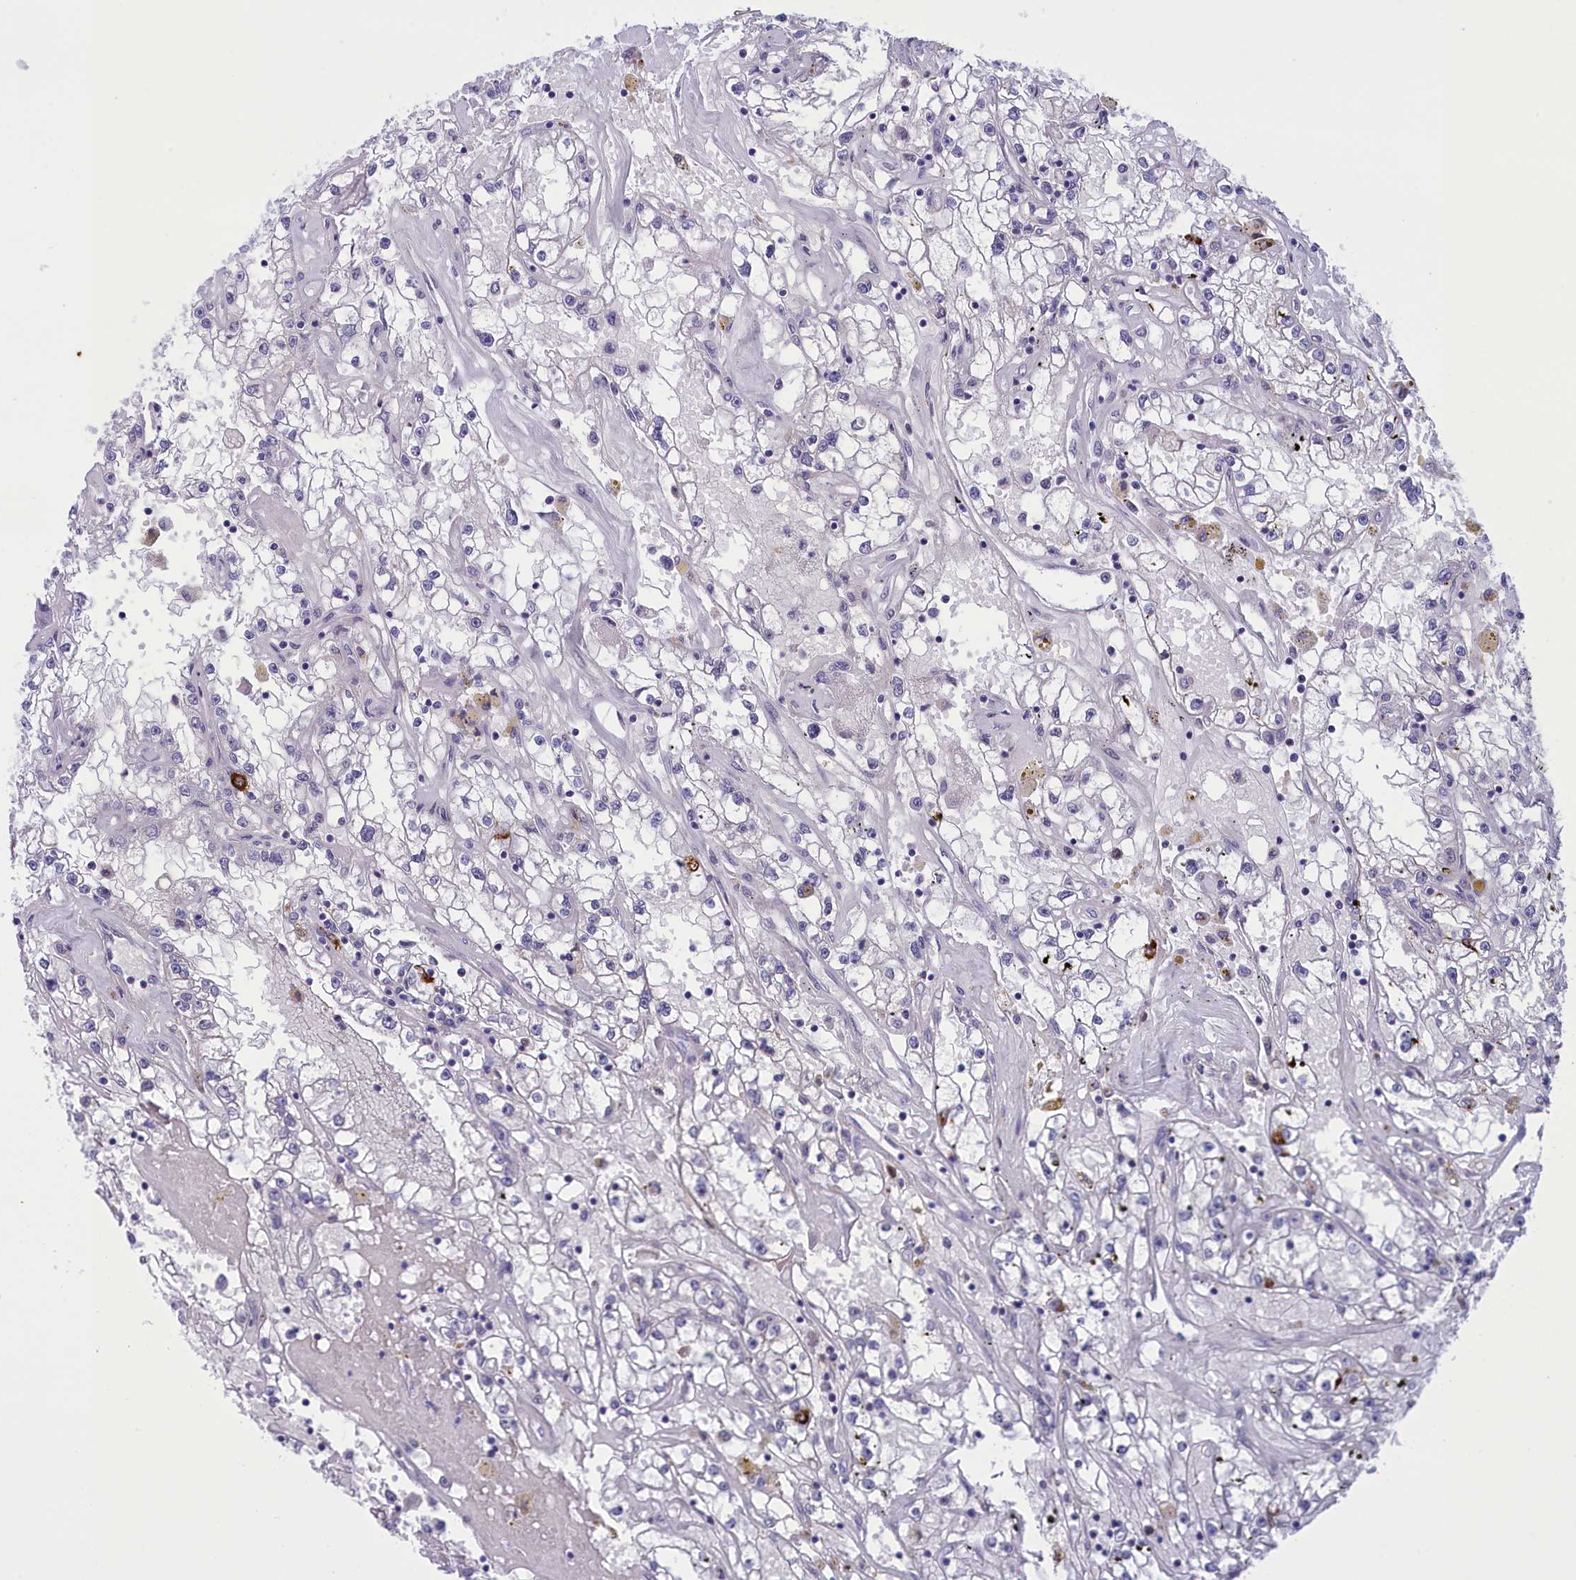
{"staining": {"intensity": "negative", "quantity": "none", "location": "none"}, "tissue": "renal cancer", "cell_type": "Tumor cells", "image_type": "cancer", "snomed": [{"axis": "morphology", "description": "Adenocarcinoma, NOS"}, {"axis": "topography", "description": "Kidney"}], "caption": "Renal cancer was stained to show a protein in brown. There is no significant staining in tumor cells.", "gene": "ELOA2", "patient": {"sex": "male", "age": 56}}